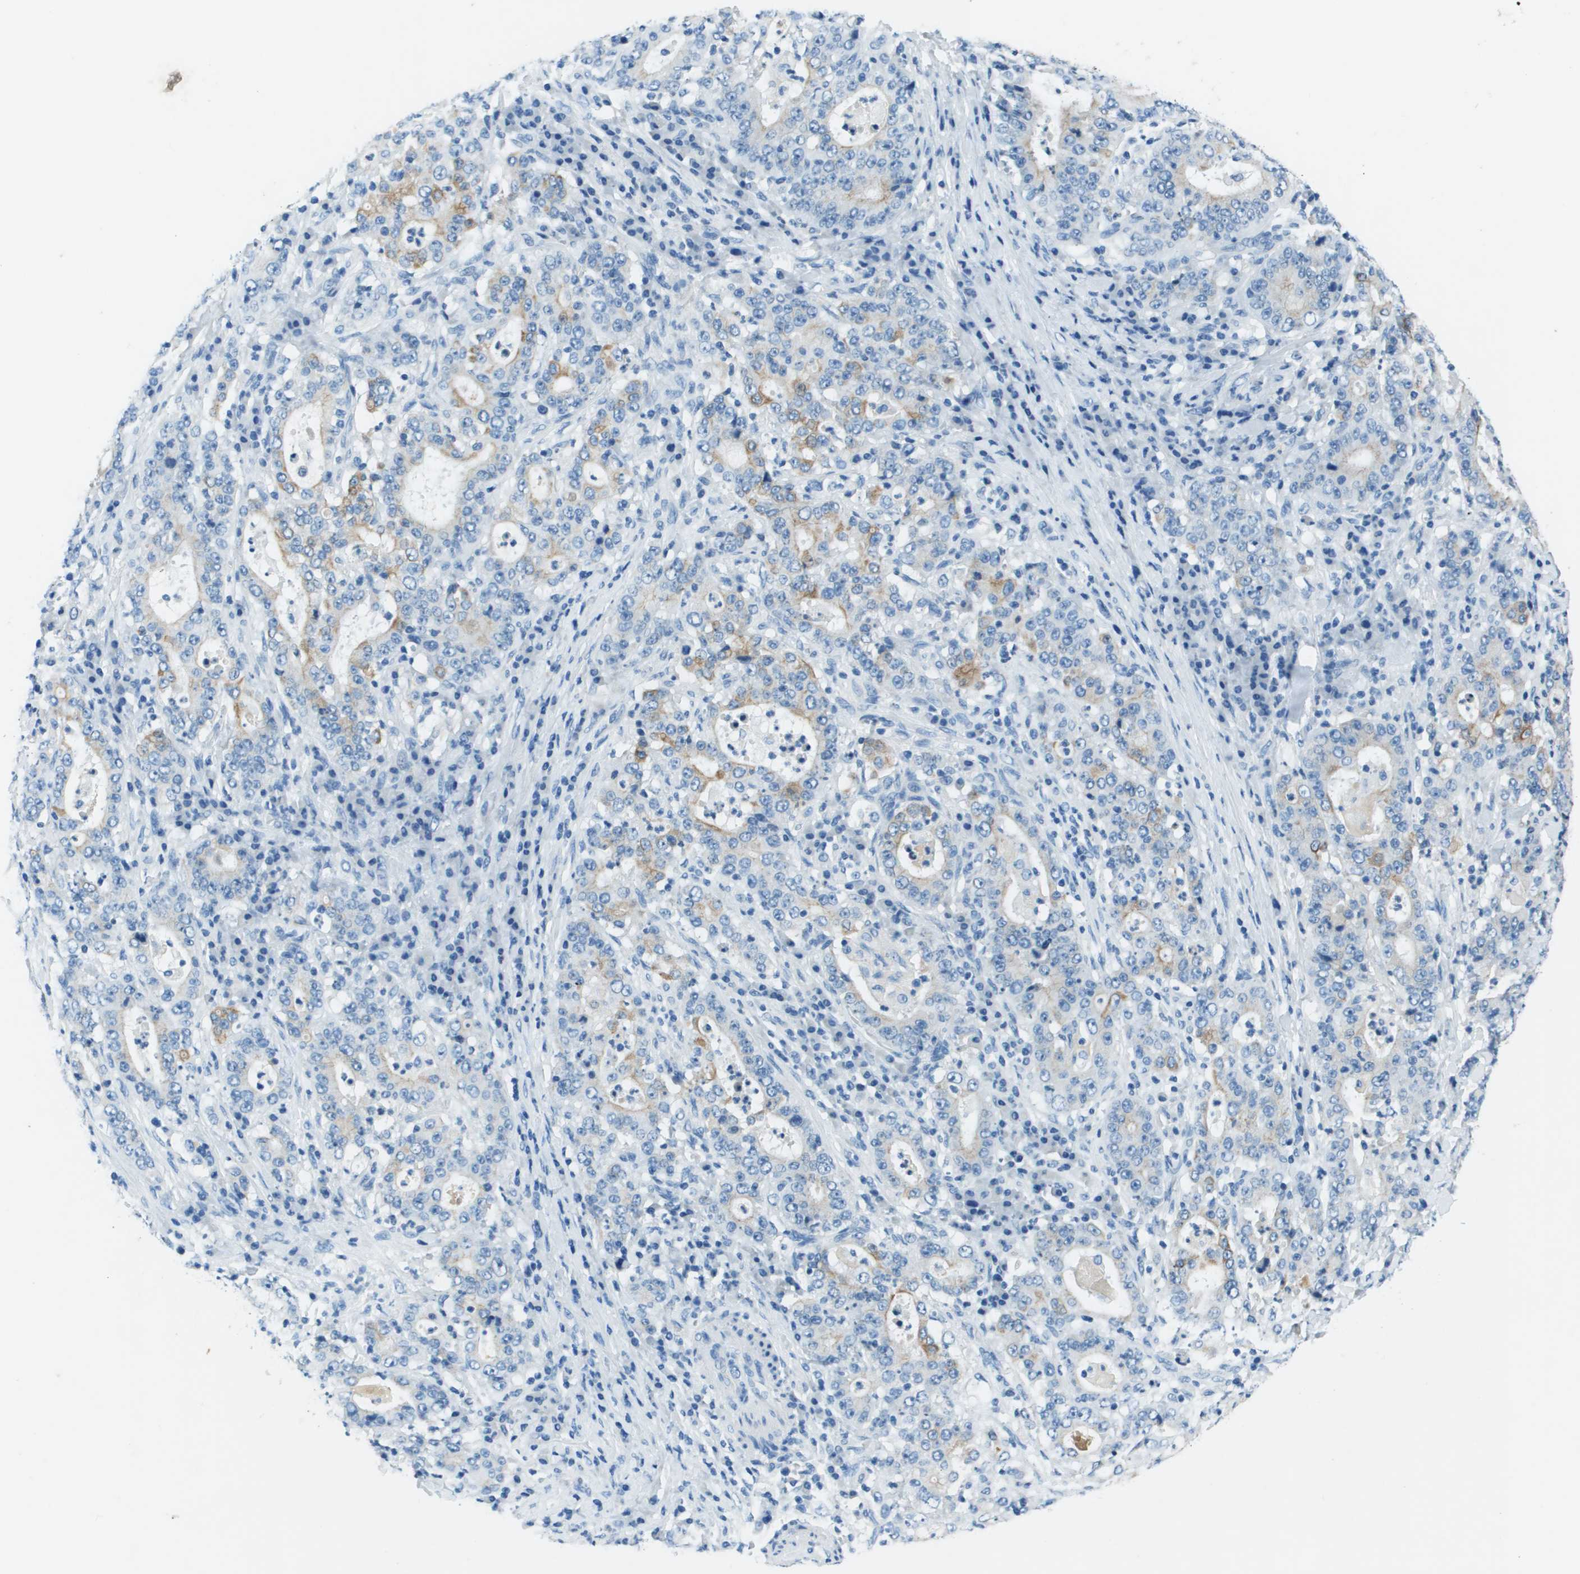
{"staining": {"intensity": "moderate", "quantity": "<25%", "location": "cytoplasmic/membranous"}, "tissue": "stomach cancer", "cell_type": "Tumor cells", "image_type": "cancer", "snomed": [{"axis": "morphology", "description": "Normal tissue, NOS"}, {"axis": "morphology", "description": "Adenocarcinoma, NOS"}, {"axis": "topography", "description": "Stomach, upper"}, {"axis": "topography", "description": "Stomach"}], "caption": "There is low levels of moderate cytoplasmic/membranous positivity in tumor cells of stomach adenocarcinoma, as demonstrated by immunohistochemical staining (brown color).", "gene": "SLC16A10", "patient": {"sex": "male", "age": 59}}